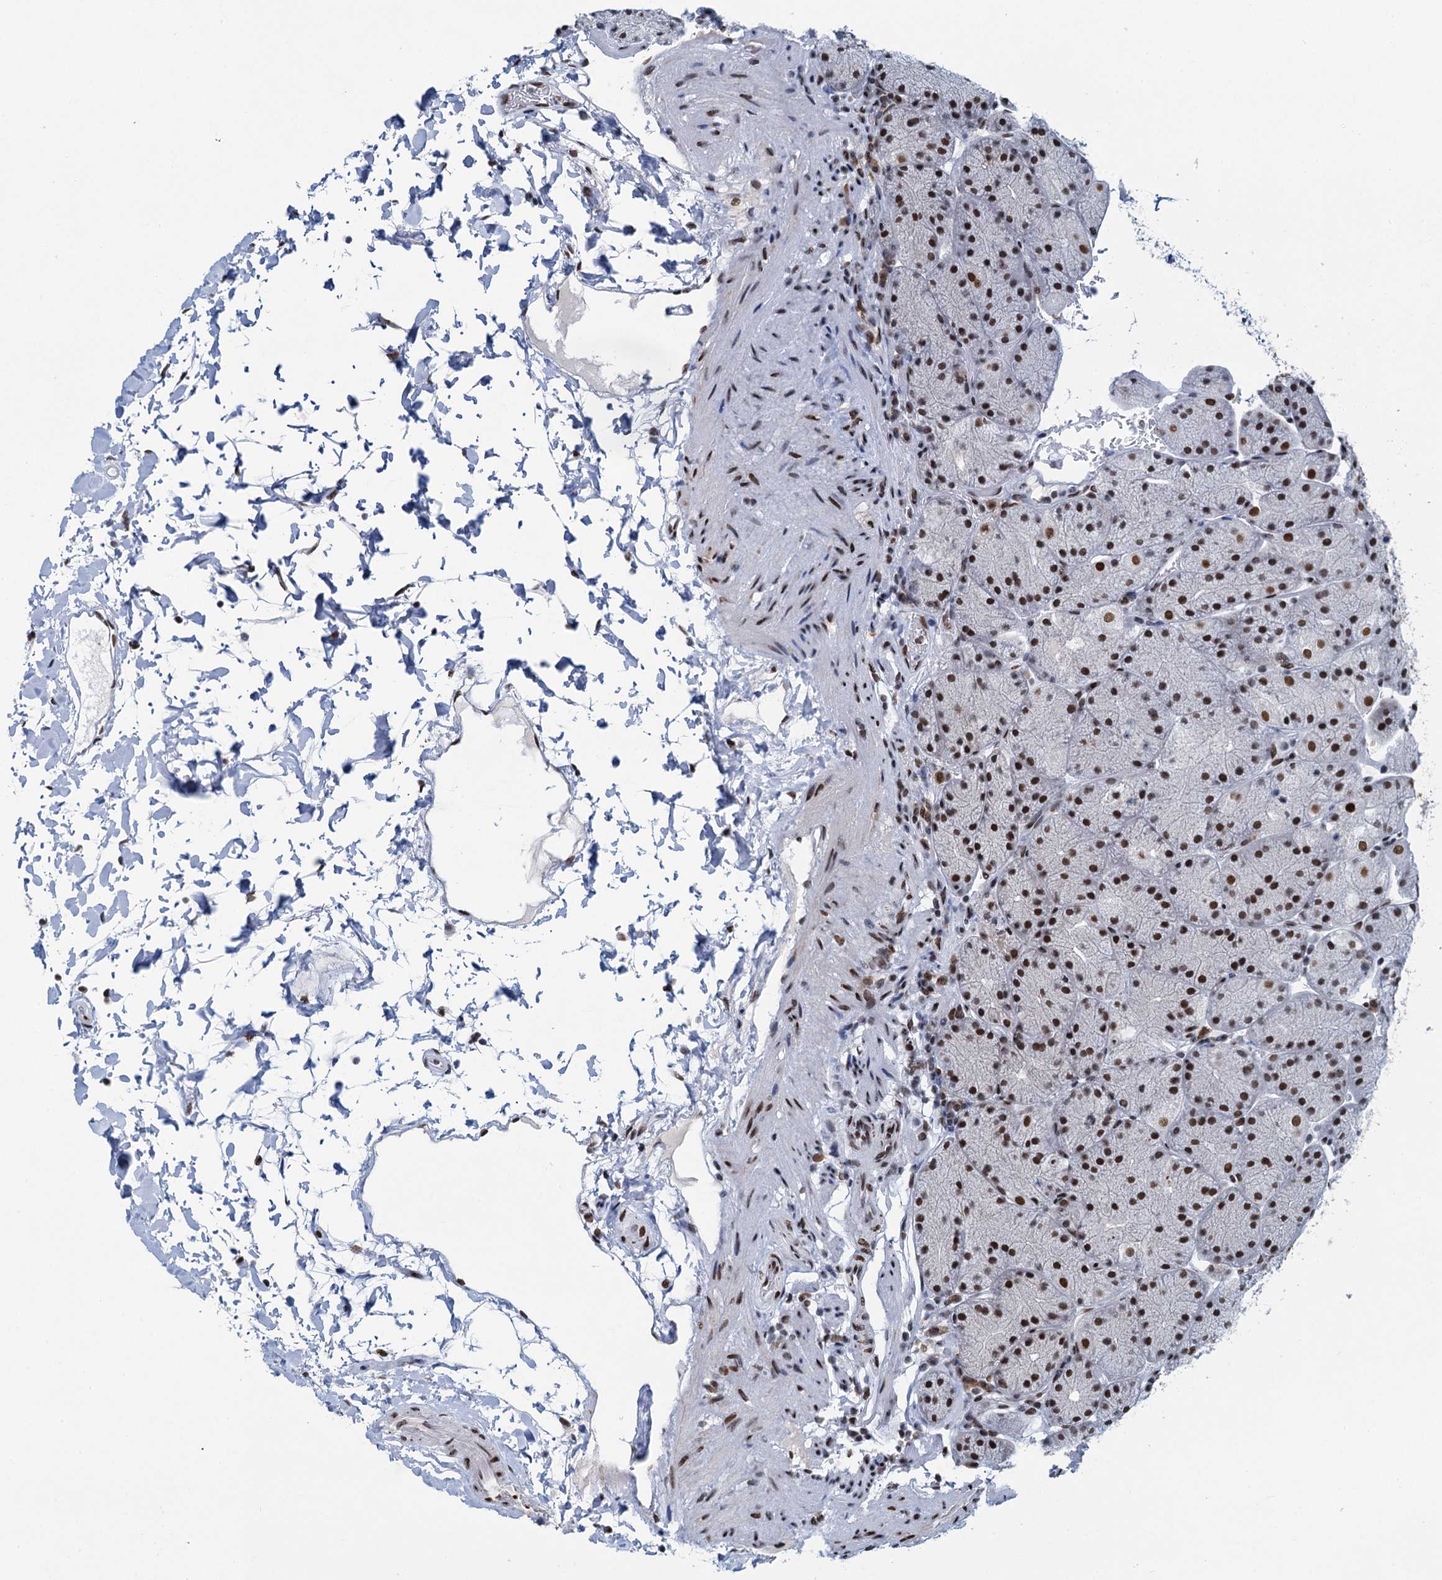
{"staining": {"intensity": "strong", "quantity": ">75%", "location": "nuclear"}, "tissue": "stomach", "cell_type": "Glandular cells", "image_type": "normal", "snomed": [{"axis": "morphology", "description": "Normal tissue, NOS"}, {"axis": "topography", "description": "Stomach, upper"}, {"axis": "topography", "description": "Stomach, lower"}], "caption": "The immunohistochemical stain labels strong nuclear positivity in glandular cells of benign stomach. (brown staining indicates protein expression, while blue staining denotes nuclei).", "gene": "HNRNPUL2", "patient": {"sex": "male", "age": 67}}